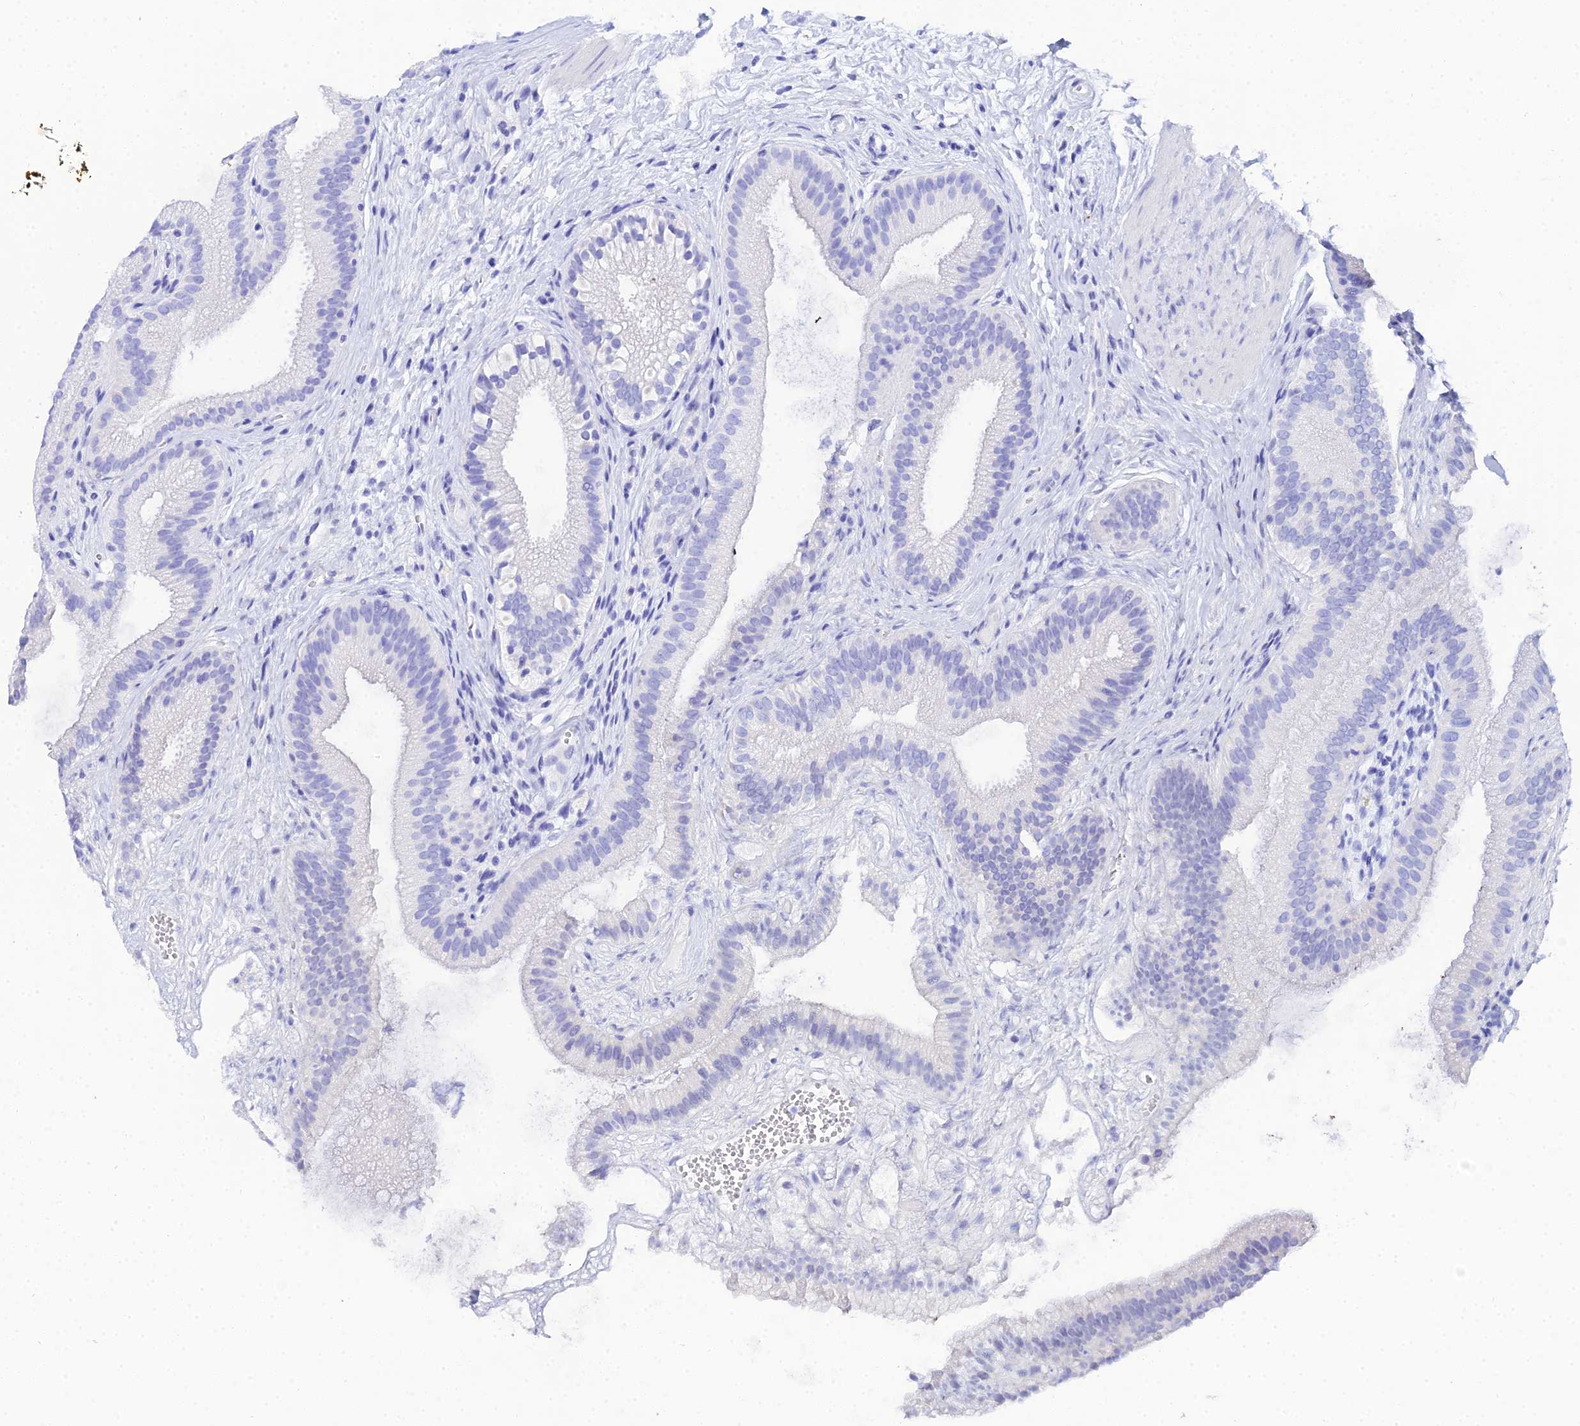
{"staining": {"intensity": "negative", "quantity": "none", "location": "none"}, "tissue": "gallbladder", "cell_type": "Glandular cells", "image_type": "normal", "snomed": [{"axis": "morphology", "description": "Normal tissue, NOS"}, {"axis": "topography", "description": "Gallbladder"}], "caption": "This is an IHC histopathology image of normal human gallbladder. There is no expression in glandular cells.", "gene": "CELA3A", "patient": {"sex": "female", "age": 54}}